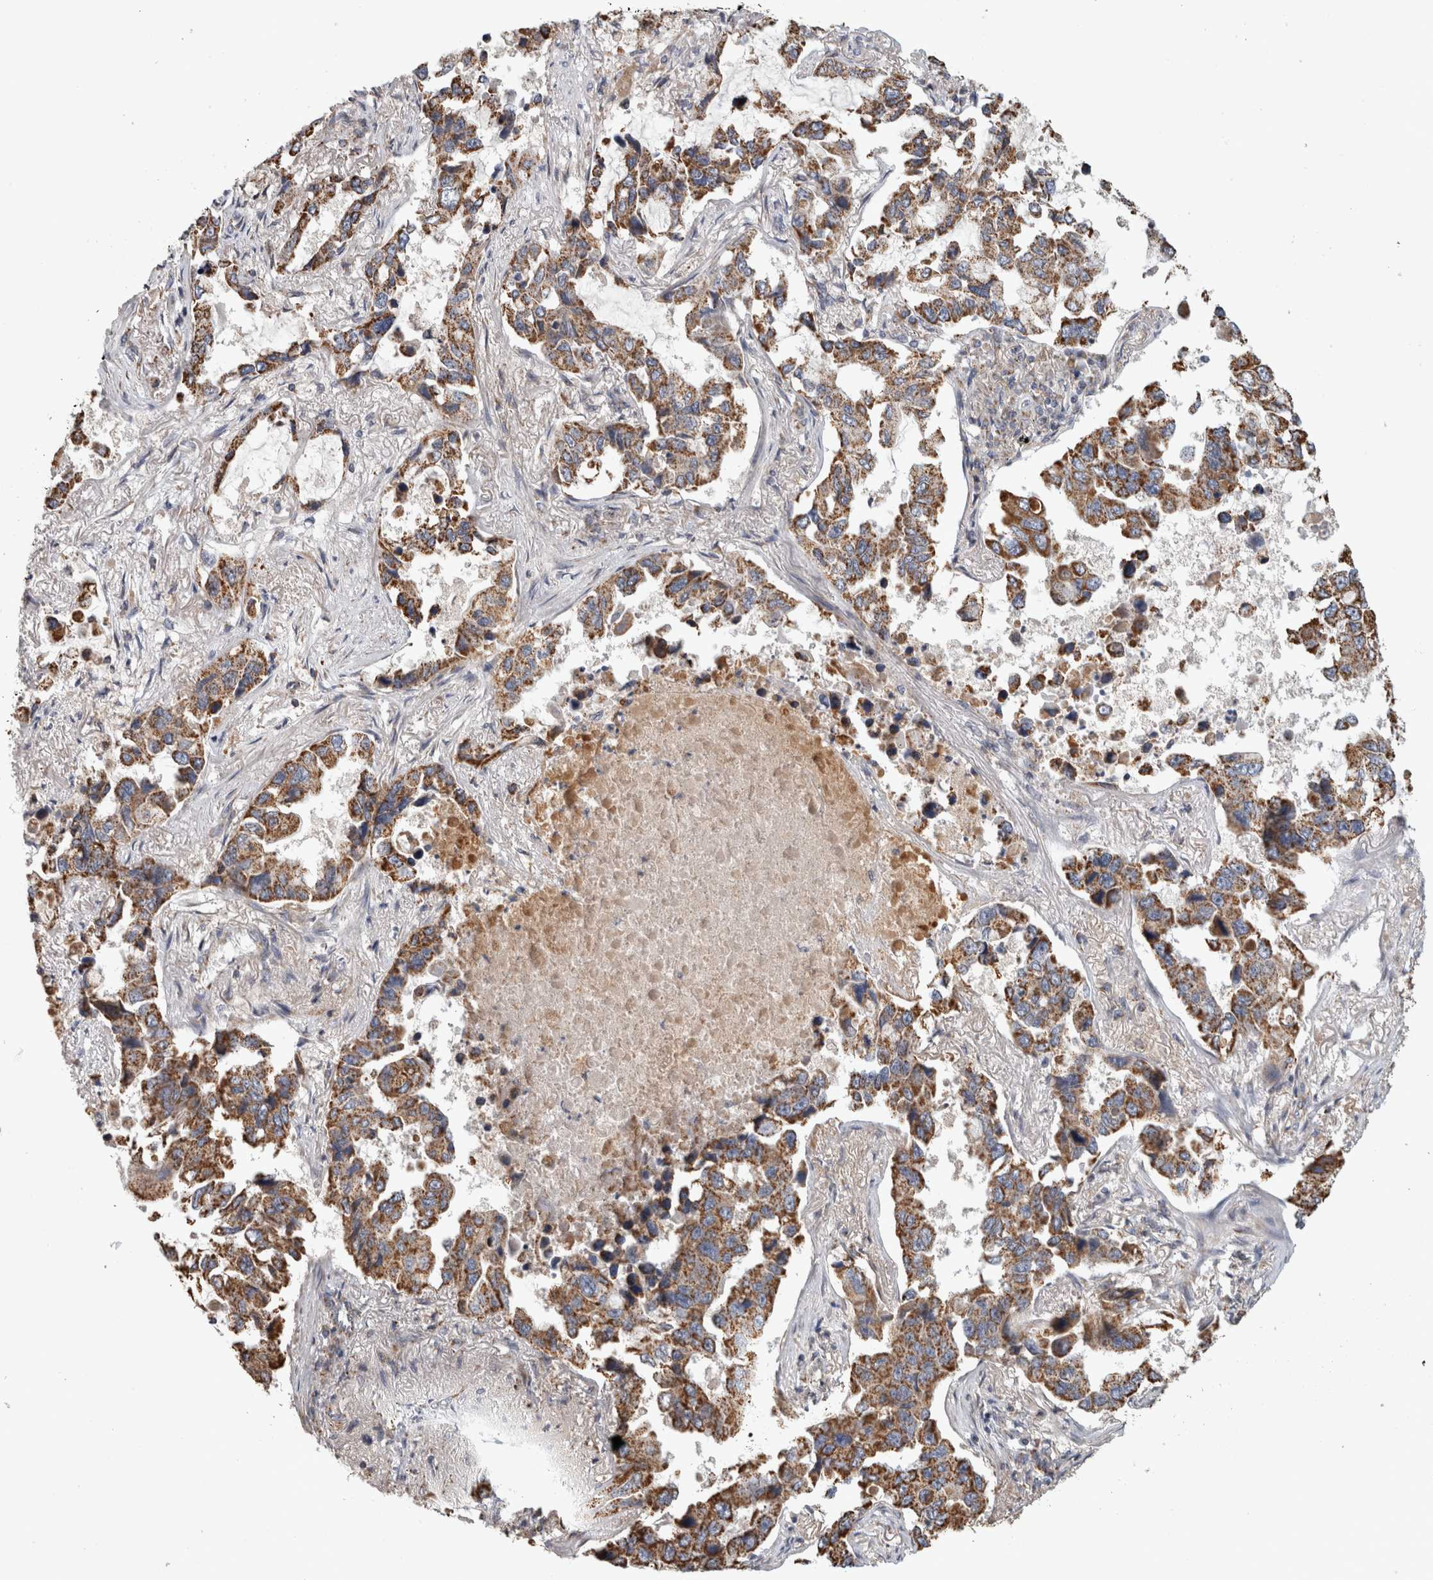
{"staining": {"intensity": "moderate", "quantity": ">75%", "location": "cytoplasmic/membranous"}, "tissue": "lung cancer", "cell_type": "Tumor cells", "image_type": "cancer", "snomed": [{"axis": "morphology", "description": "Adenocarcinoma, NOS"}, {"axis": "topography", "description": "Lung"}], "caption": "An image showing moderate cytoplasmic/membranous expression in about >75% of tumor cells in lung cancer, as visualized by brown immunohistochemical staining.", "gene": "ST8SIA1", "patient": {"sex": "male", "age": 64}}